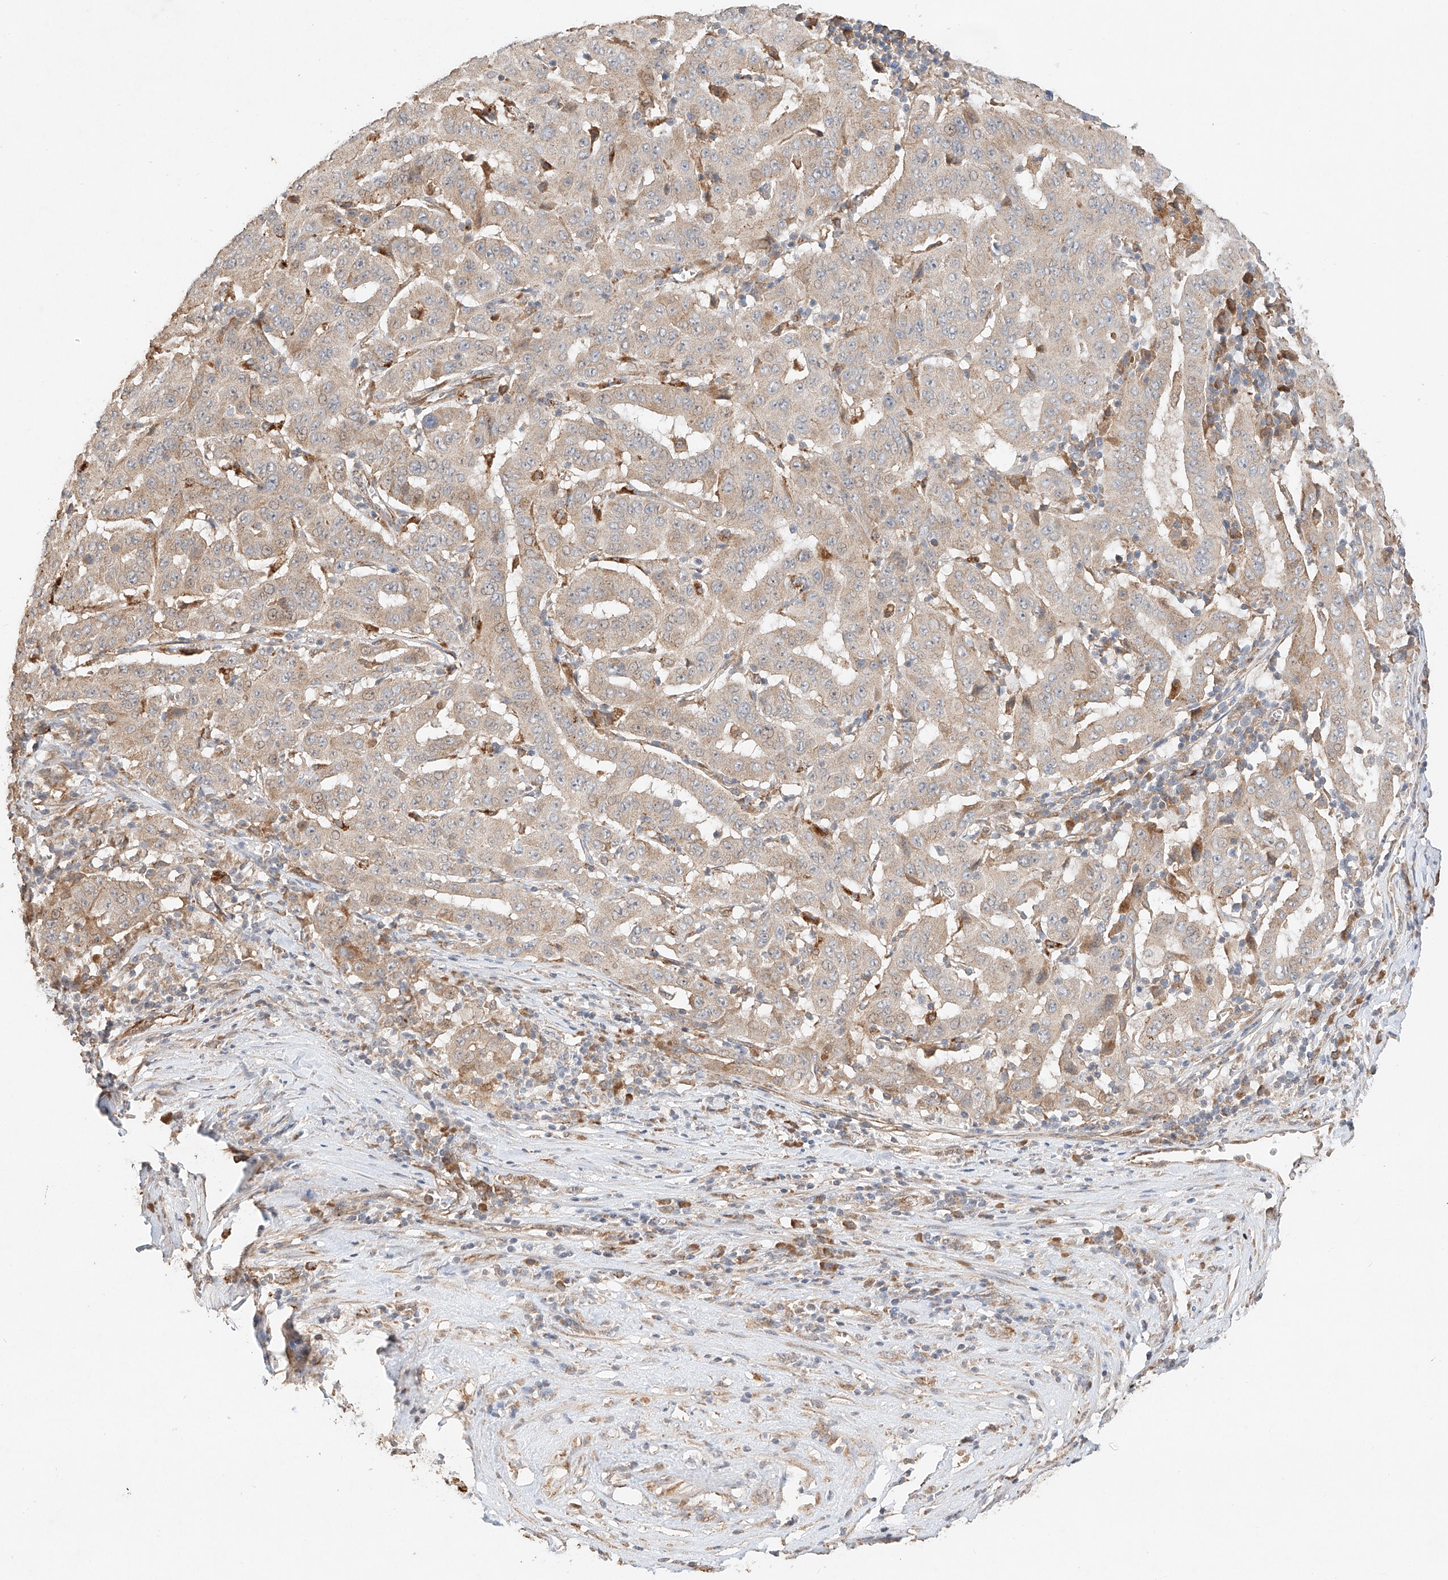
{"staining": {"intensity": "weak", "quantity": "<25%", "location": "cytoplasmic/membranous"}, "tissue": "pancreatic cancer", "cell_type": "Tumor cells", "image_type": "cancer", "snomed": [{"axis": "morphology", "description": "Adenocarcinoma, NOS"}, {"axis": "topography", "description": "Pancreas"}], "caption": "Immunohistochemical staining of human pancreatic cancer shows no significant expression in tumor cells.", "gene": "SUSD6", "patient": {"sex": "male", "age": 63}}